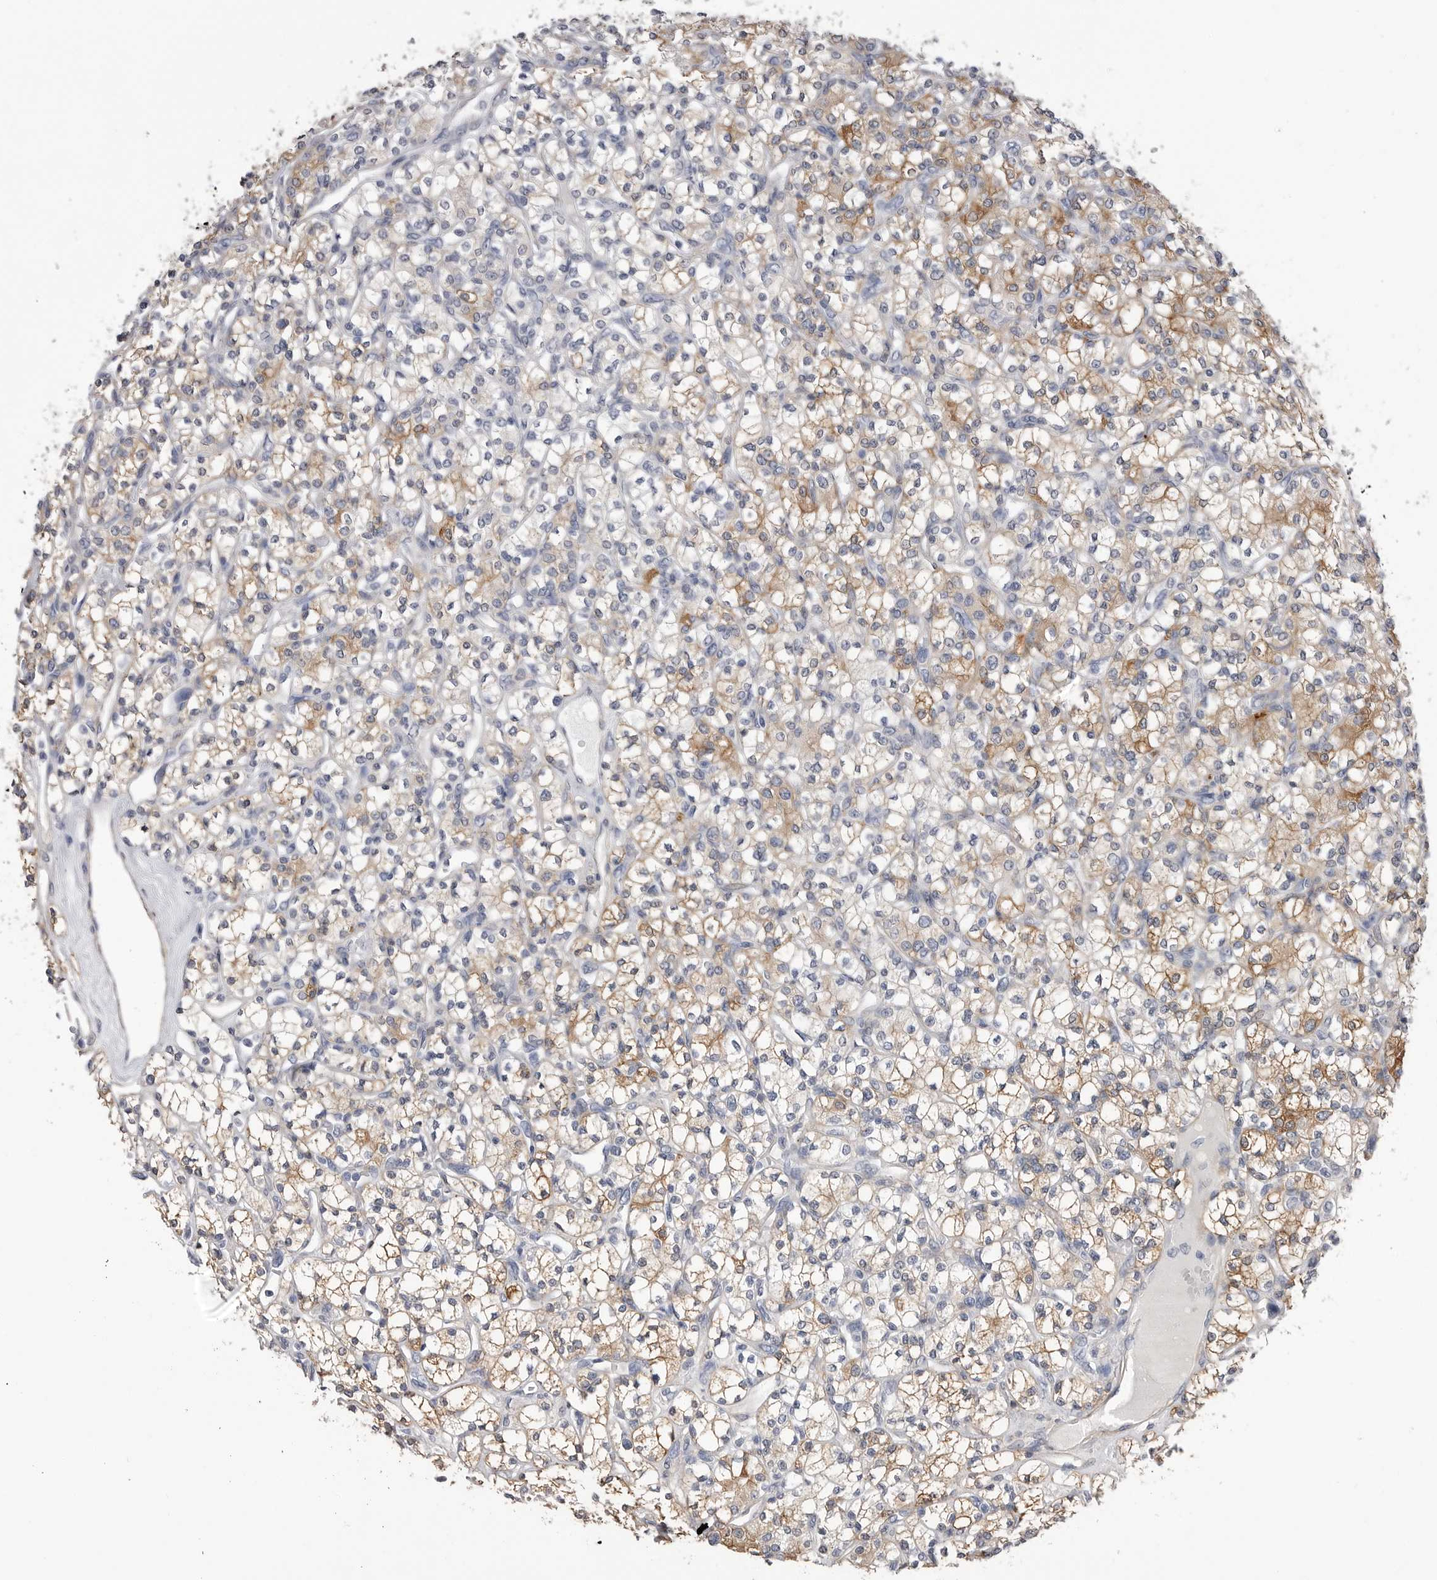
{"staining": {"intensity": "moderate", "quantity": ">75%", "location": "cytoplasmic/membranous"}, "tissue": "renal cancer", "cell_type": "Tumor cells", "image_type": "cancer", "snomed": [{"axis": "morphology", "description": "Adenocarcinoma, NOS"}, {"axis": "topography", "description": "Kidney"}], "caption": "There is medium levels of moderate cytoplasmic/membranous expression in tumor cells of renal adenocarcinoma, as demonstrated by immunohistochemical staining (brown color).", "gene": "AKAP12", "patient": {"sex": "male", "age": 77}}